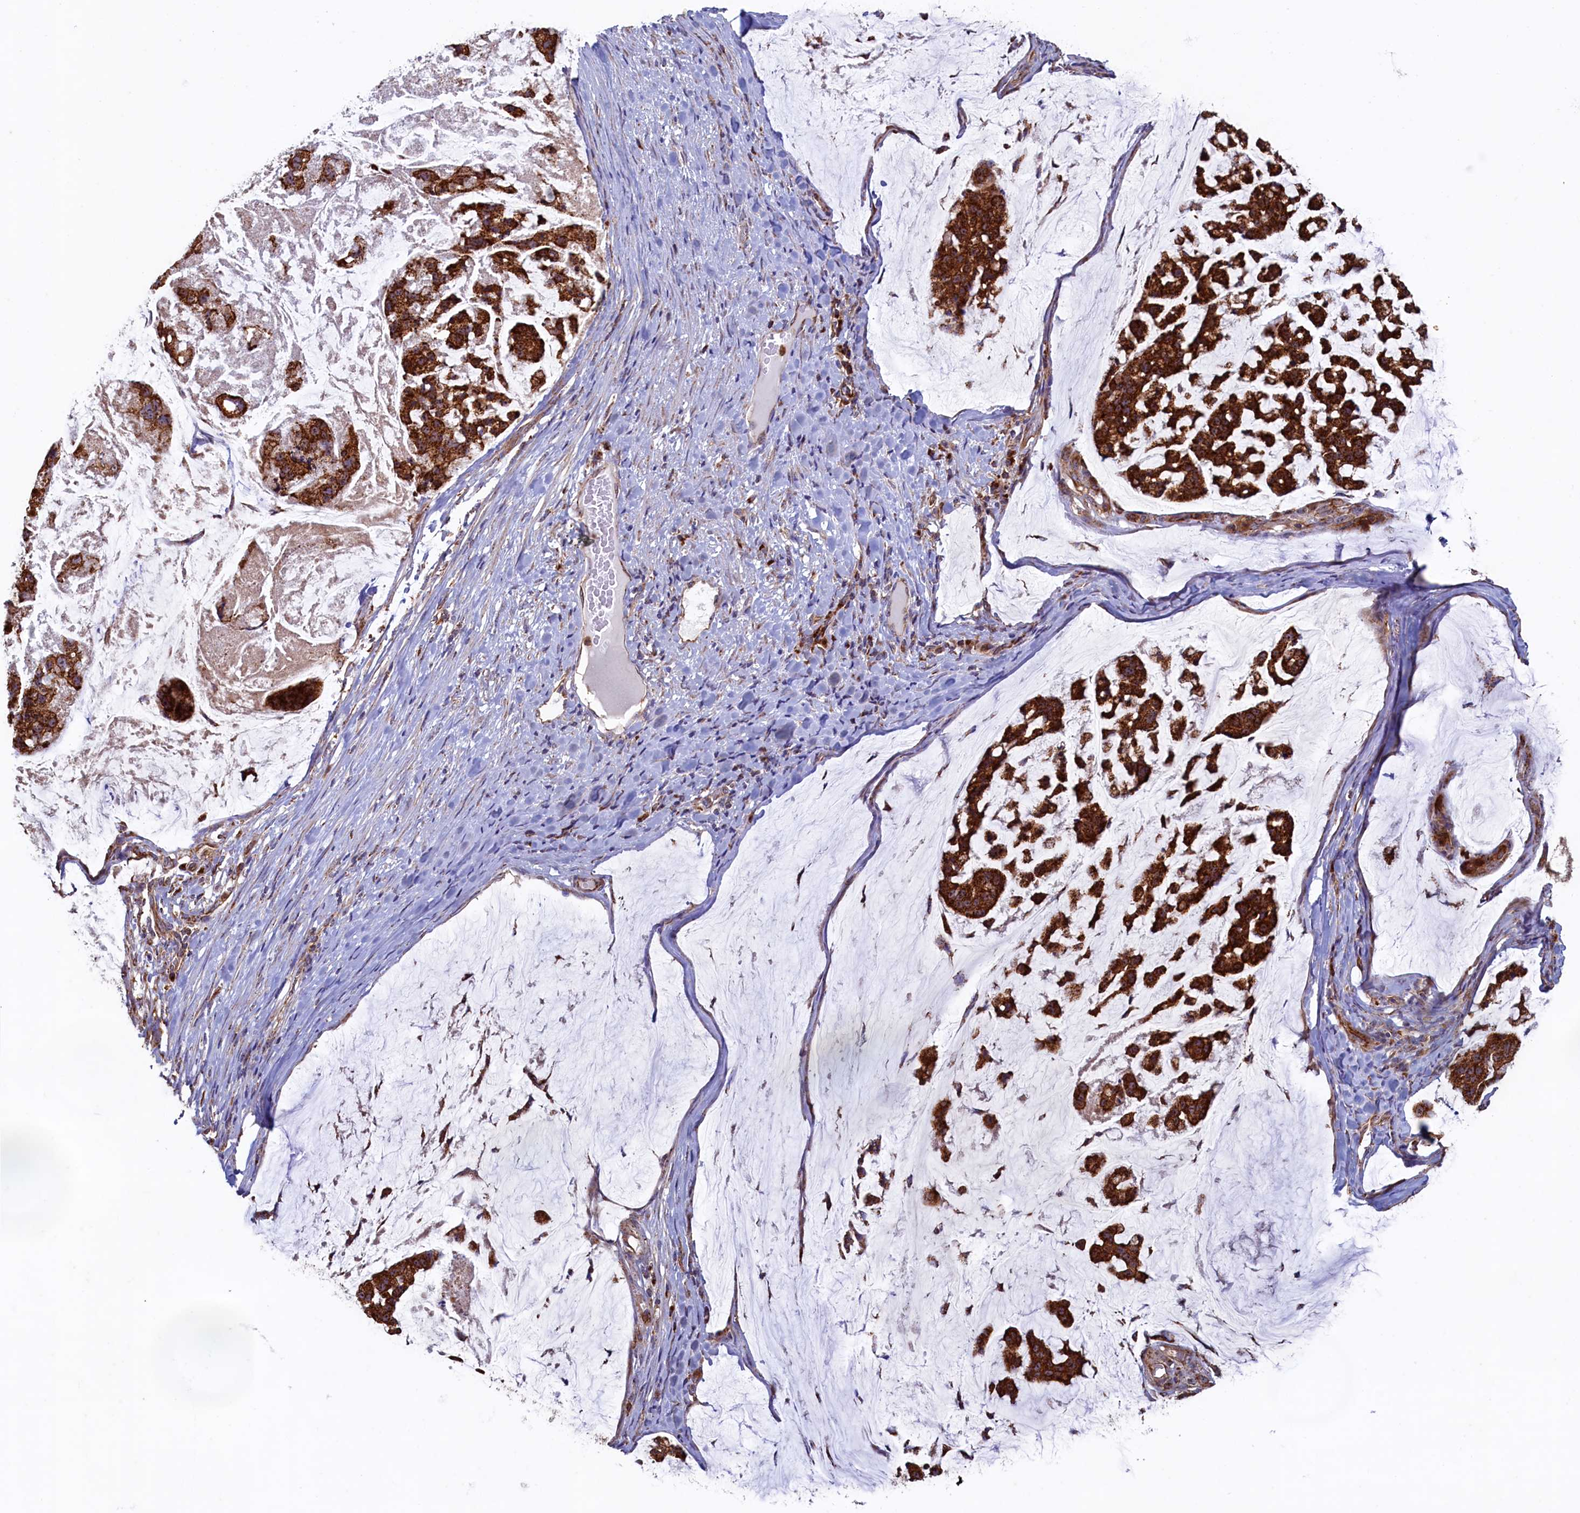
{"staining": {"intensity": "strong", "quantity": ">75%", "location": "cytoplasmic/membranous"}, "tissue": "stomach cancer", "cell_type": "Tumor cells", "image_type": "cancer", "snomed": [{"axis": "morphology", "description": "Adenocarcinoma, NOS"}, {"axis": "topography", "description": "Stomach, lower"}], "caption": "A high-resolution micrograph shows immunohistochemistry (IHC) staining of stomach adenocarcinoma, which reveals strong cytoplasmic/membranous staining in about >75% of tumor cells. (brown staining indicates protein expression, while blue staining denotes nuclei).", "gene": "UBE3B", "patient": {"sex": "male", "age": 67}}